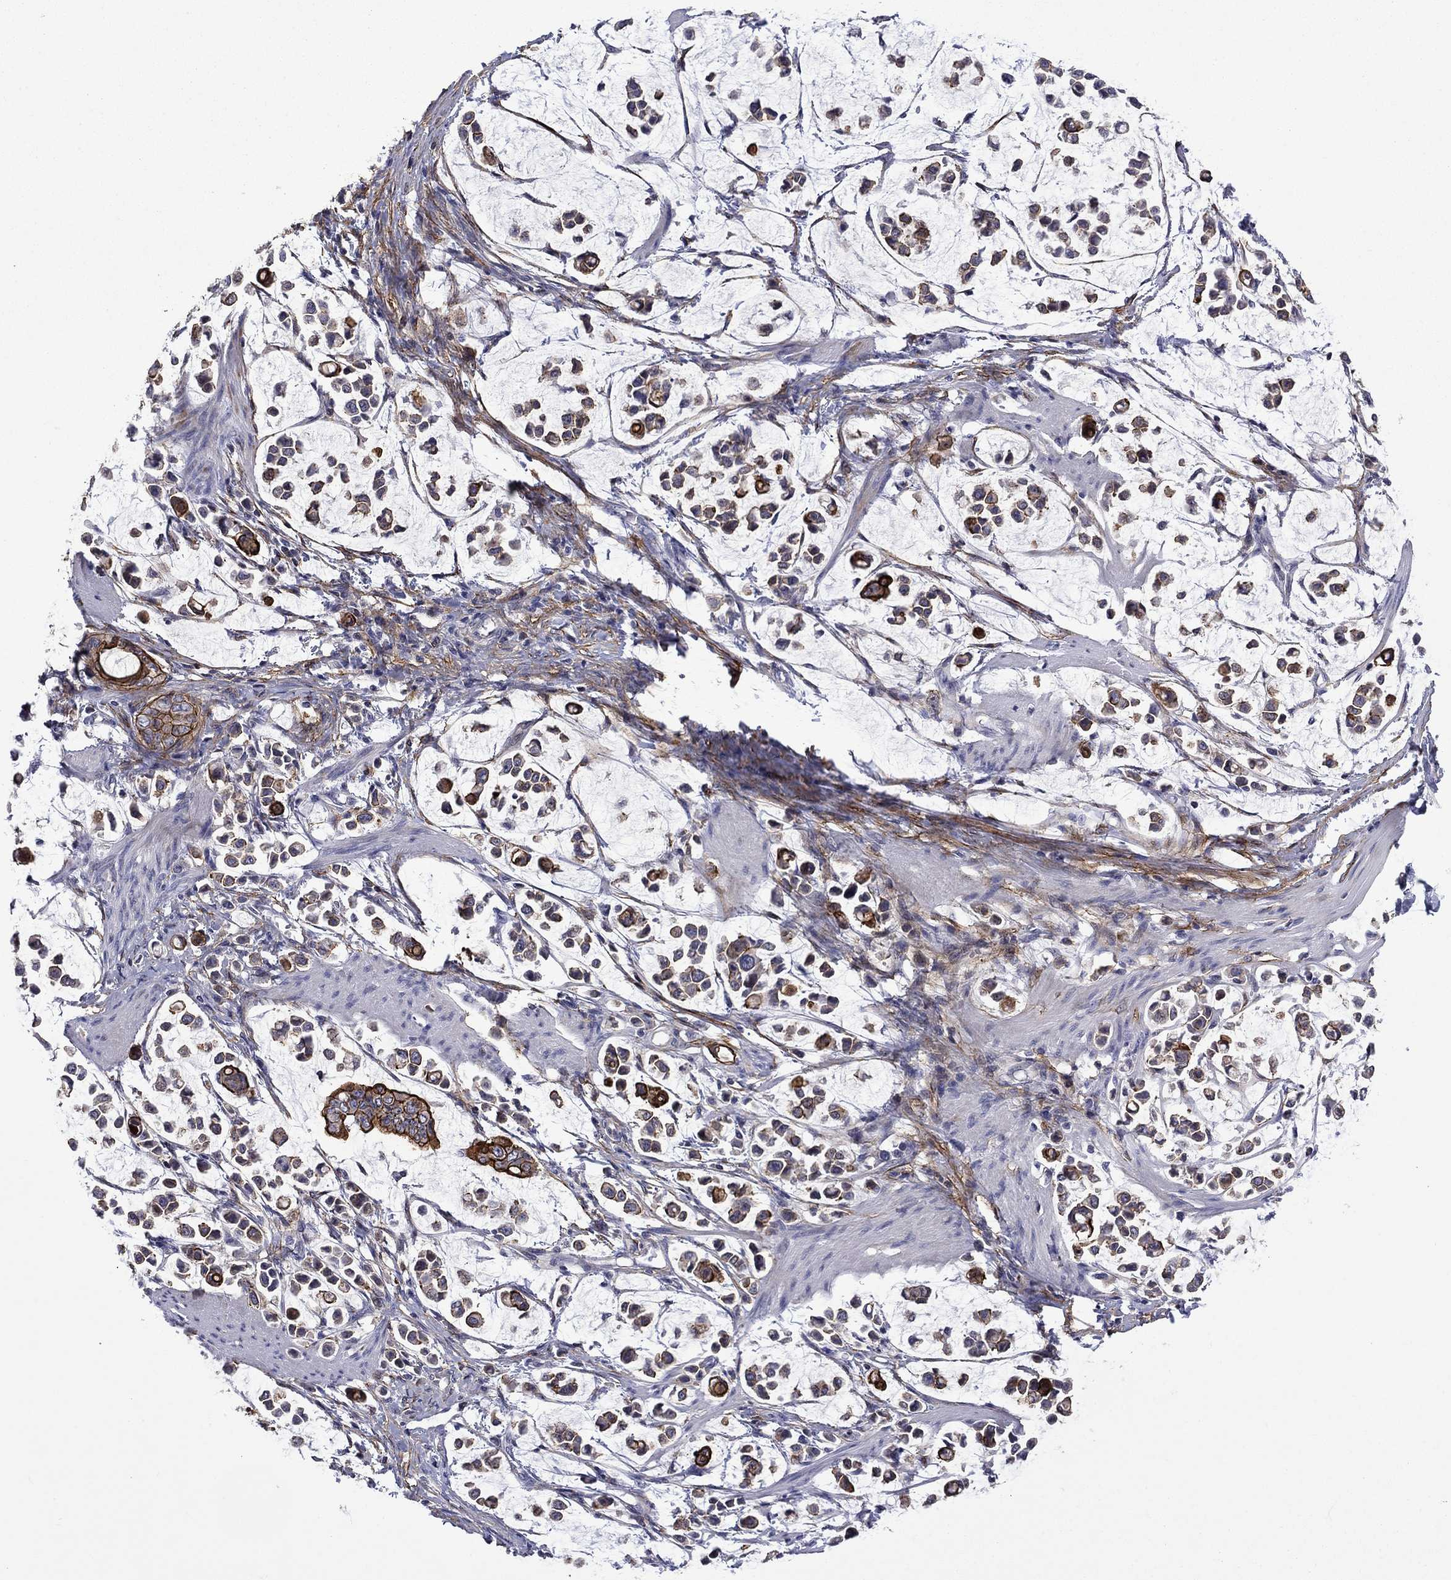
{"staining": {"intensity": "strong", "quantity": "25%-75%", "location": "cytoplasmic/membranous"}, "tissue": "stomach cancer", "cell_type": "Tumor cells", "image_type": "cancer", "snomed": [{"axis": "morphology", "description": "Adenocarcinoma, NOS"}, {"axis": "topography", "description": "Stomach"}], "caption": "Stomach adenocarcinoma stained for a protein shows strong cytoplasmic/membranous positivity in tumor cells.", "gene": "LMO7", "patient": {"sex": "male", "age": 82}}